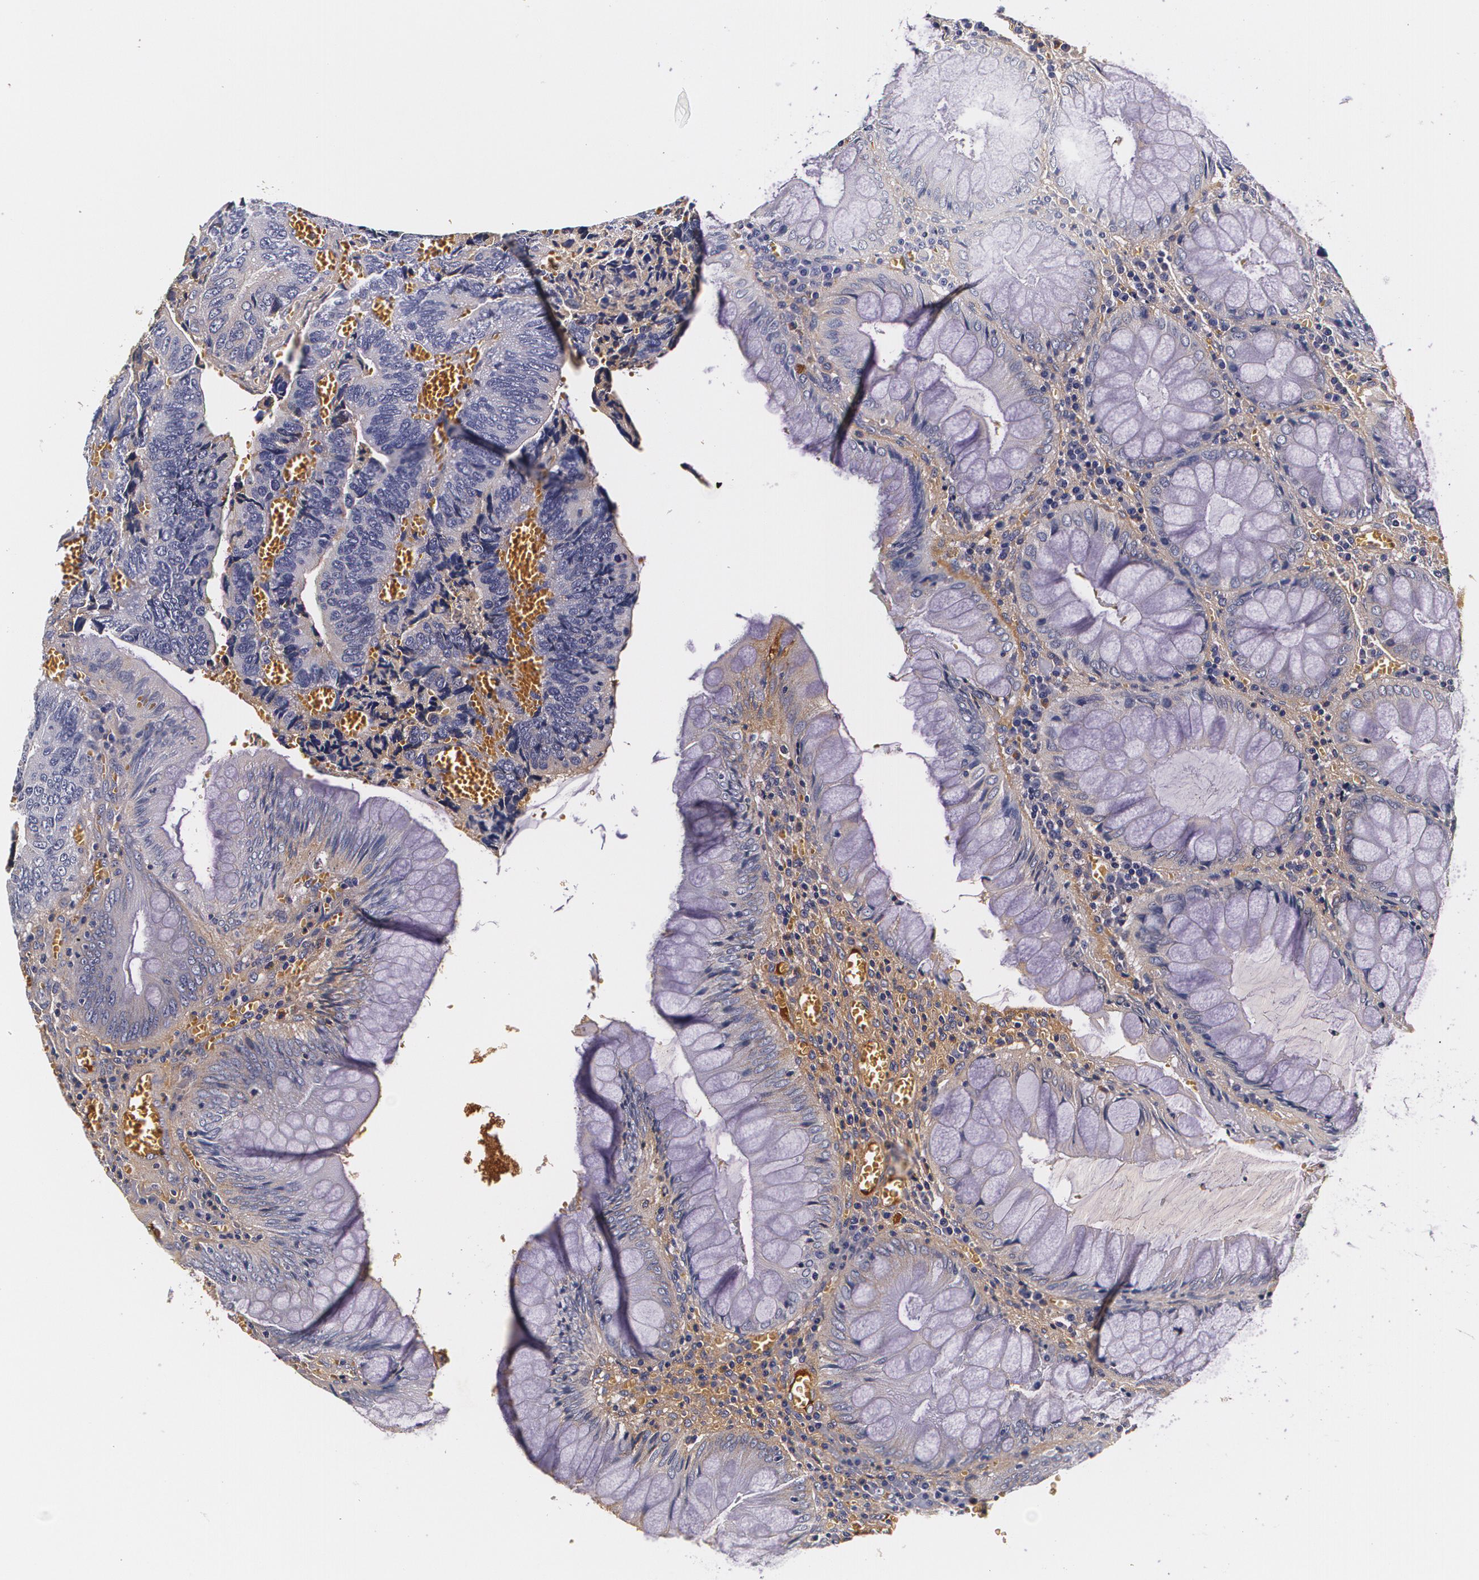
{"staining": {"intensity": "negative", "quantity": "none", "location": "none"}, "tissue": "colorectal cancer", "cell_type": "Tumor cells", "image_type": "cancer", "snomed": [{"axis": "morphology", "description": "Adenocarcinoma, NOS"}, {"axis": "topography", "description": "Colon"}], "caption": "Adenocarcinoma (colorectal) was stained to show a protein in brown. There is no significant expression in tumor cells.", "gene": "TTR", "patient": {"sex": "male", "age": 72}}